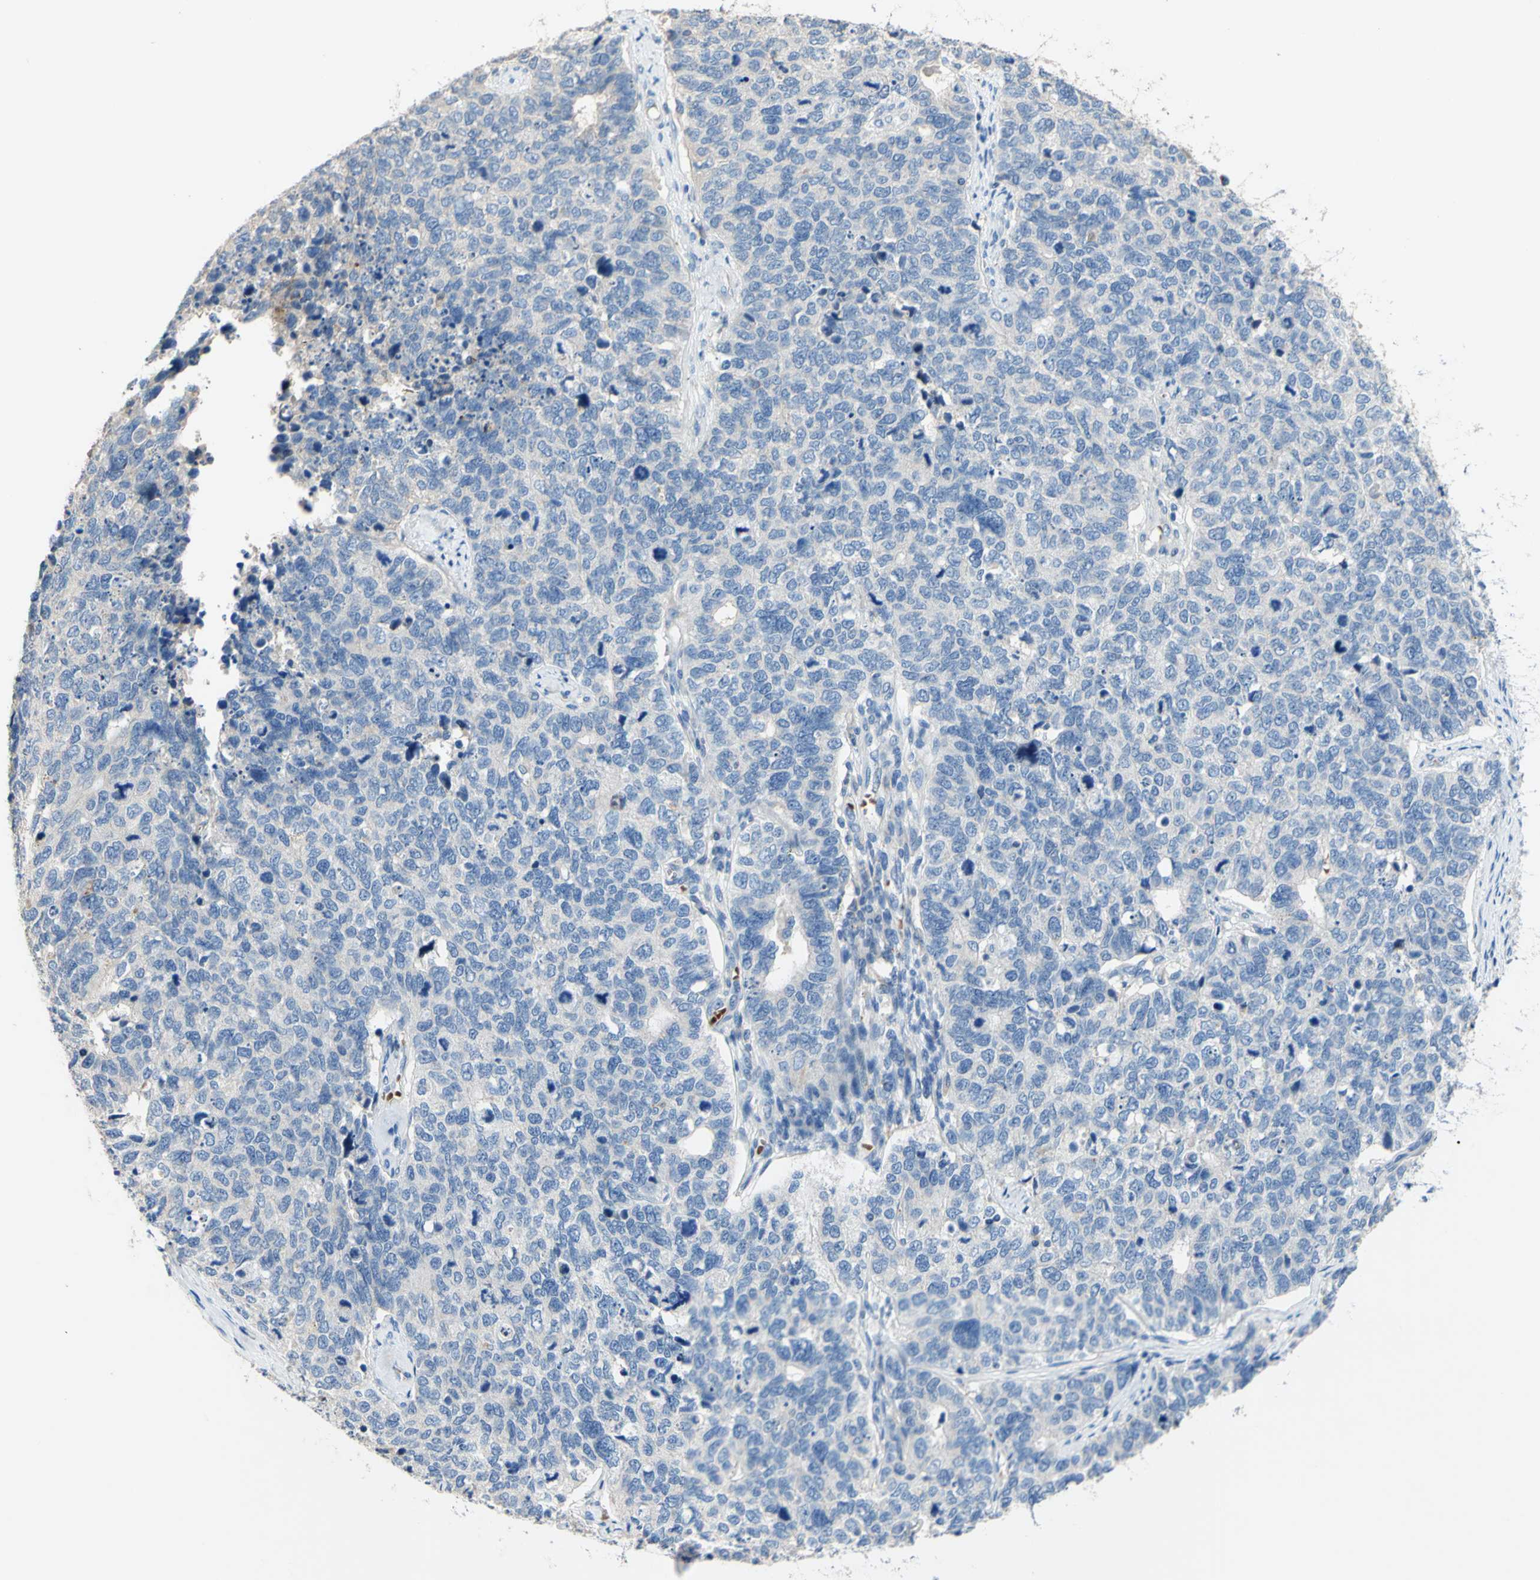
{"staining": {"intensity": "negative", "quantity": "none", "location": "none"}, "tissue": "cervical cancer", "cell_type": "Tumor cells", "image_type": "cancer", "snomed": [{"axis": "morphology", "description": "Squamous cell carcinoma, NOS"}, {"axis": "topography", "description": "Cervix"}], "caption": "IHC histopathology image of neoplastic tissue: human squamous cell carcinoma (cervical) stained with DAB (3,3'-diaminobenzidine) reveals no significant protein positivity in tumor cells.", "gene": "CDON", "patient": {"sex": "female", "age": 63}}